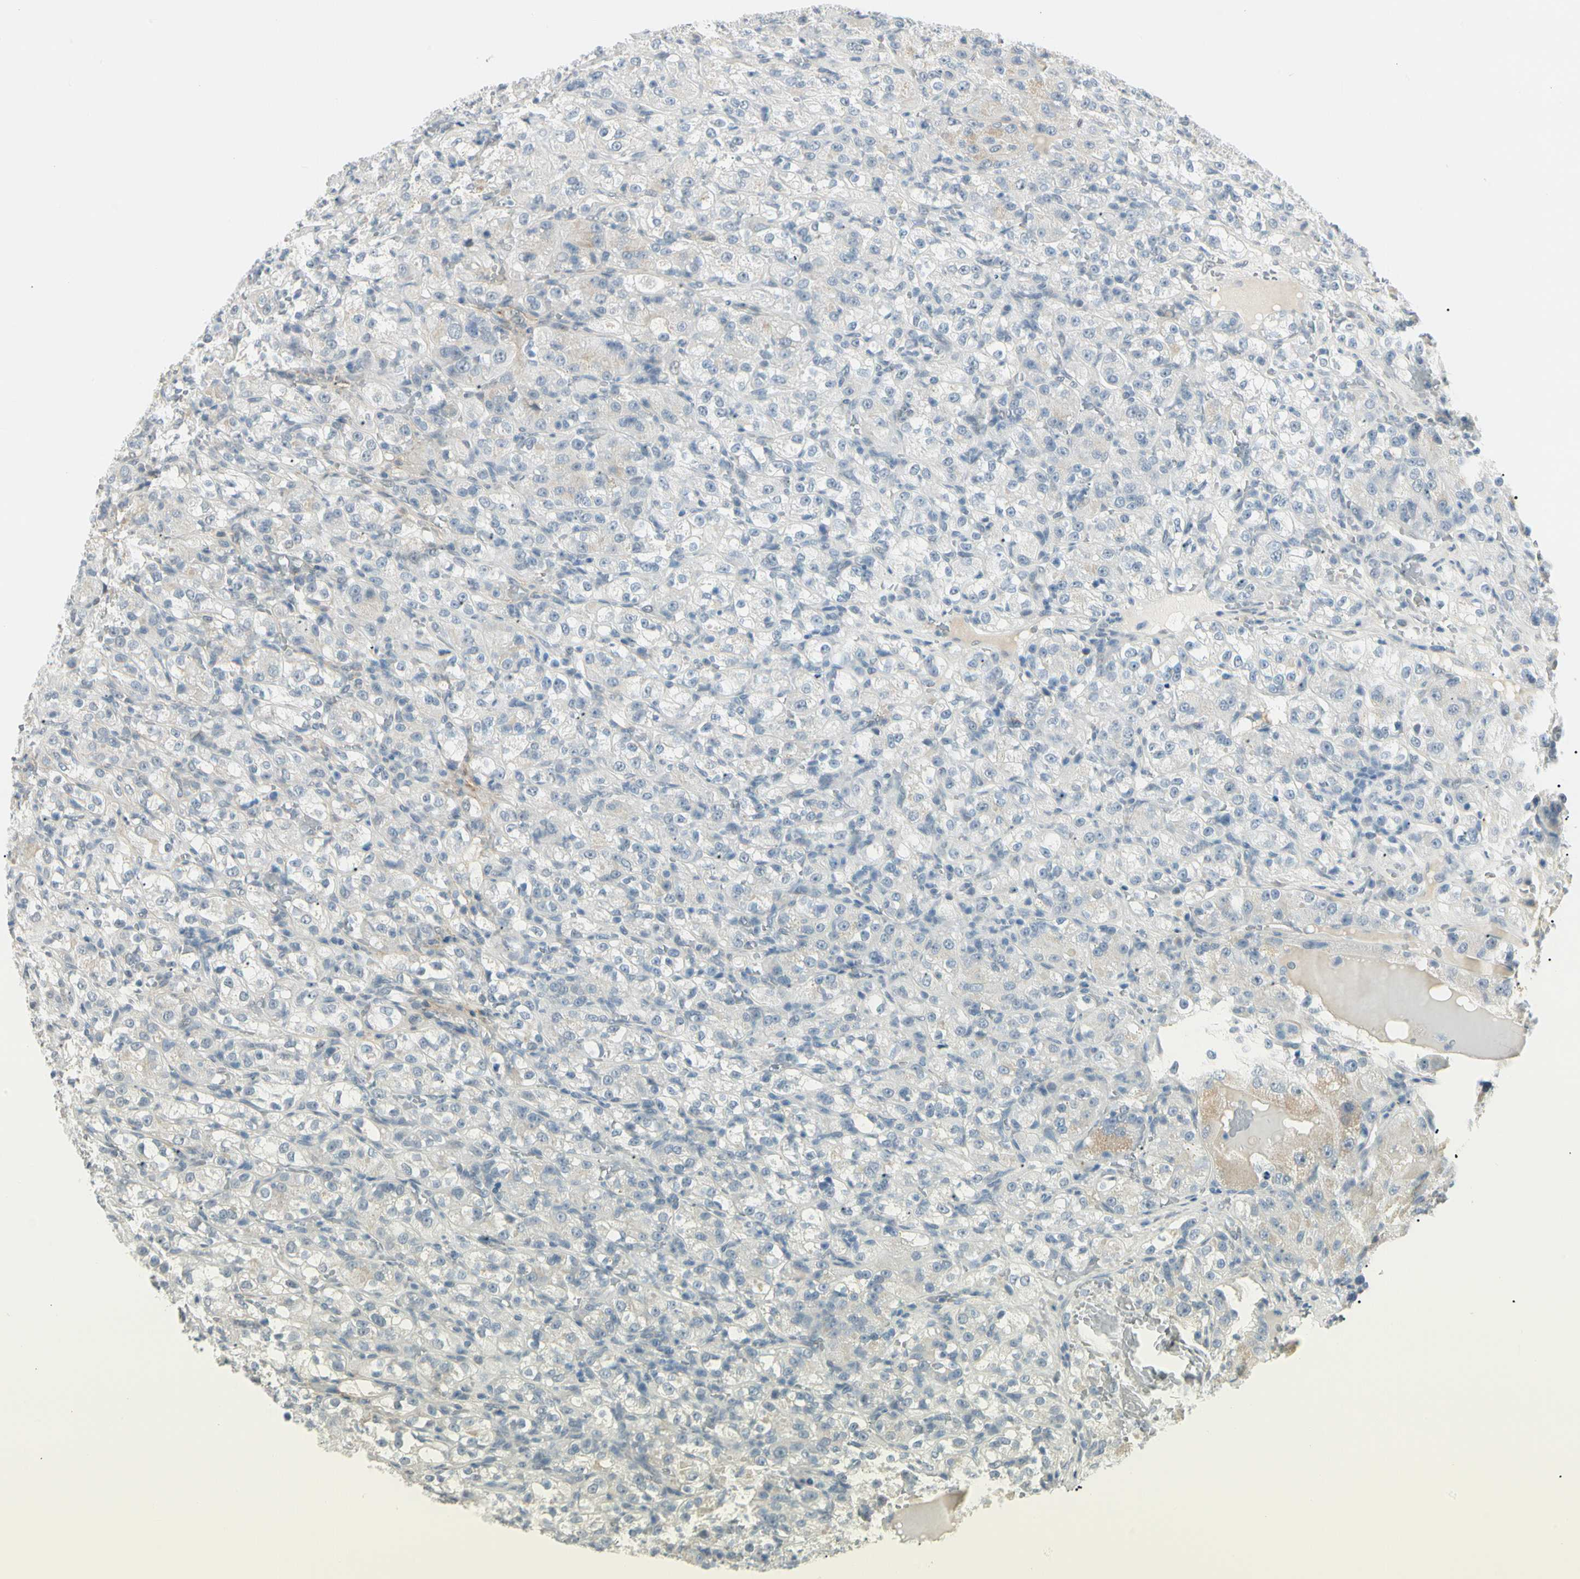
{"staining": {"intensity": "negative", "quantity": "none", "location": "none"}, "tissue": "renal cancer", "cell_type": "Tumor cells", "image_type": "cancer", "snomed": [{"axis": "morphology", "description": "Normal tissue, NOS"}, {"axis": "morphology", "description": "Adenocarcinoma, NOS"}, {"axis": "topography", "description": "Kidney"}], "caption": "Immunohistochemistry (IHC) photomicrograph of neoplastic tissue: renal cancer (adenocarcinoma) stained with DAB exhibits no significant protein expression in tumor cells.", "gene": "ASPN", "patient": {"sex": "male", "age": 61}}